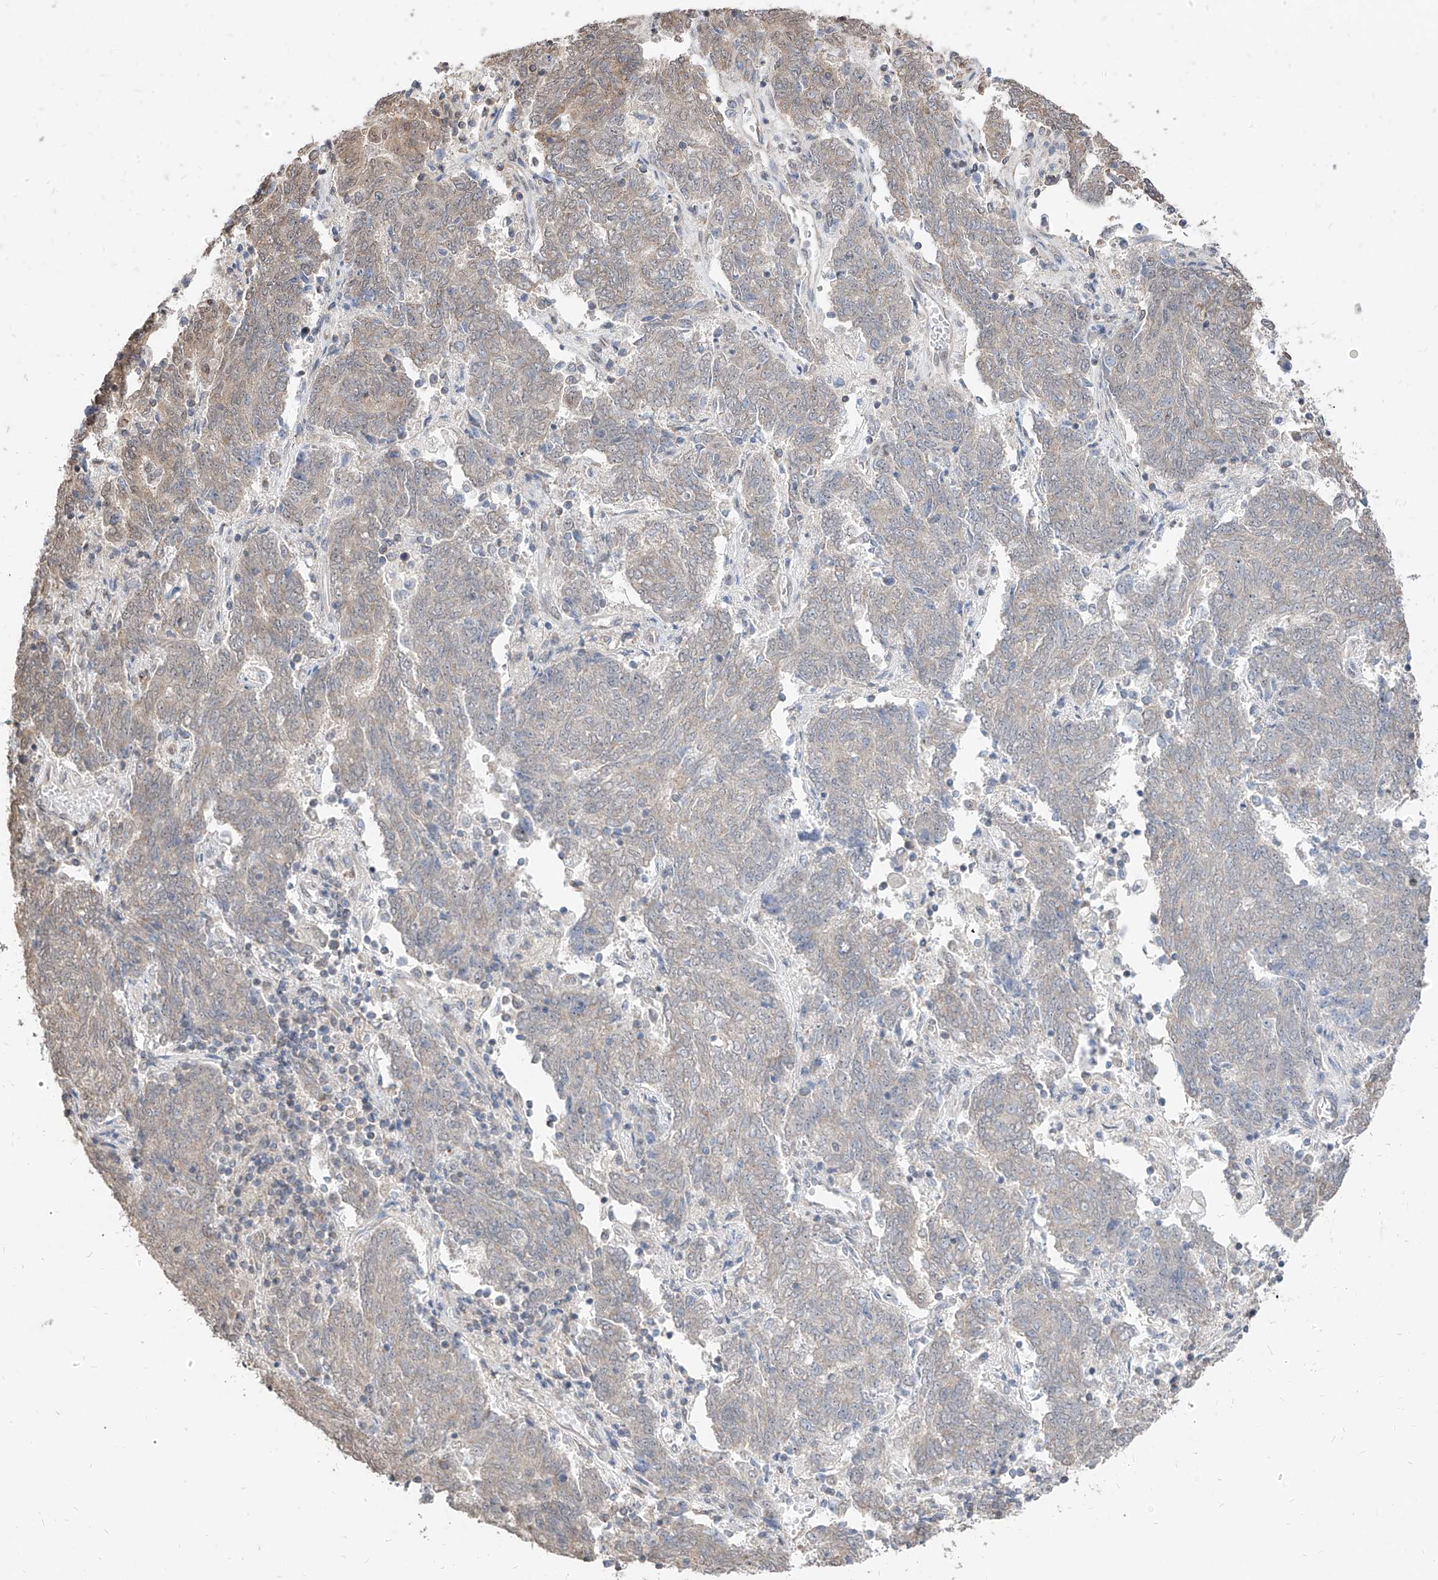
{"staining": {"intensity": "negative", "quantity": "none", "location": "none"}, "tissue": "endometrial cancer", "cell_type": "Tumor cells", "image_type": "cancer", "snomed": [{"axis": "morphology", "description": "Adenocarcinoma, NOS"}, {"axis": "topography", "description": "Endometrium"}], "caption": "This is a histopathology image of IHC staining of adenocarcinoma (endometrial), which shows no expression in tumor cells. (DAB (3,3'-diaminobenzidine) IHC, high magnification).", "gene": "C8orf82", "patient": {"sex": "female", "age": 80}}